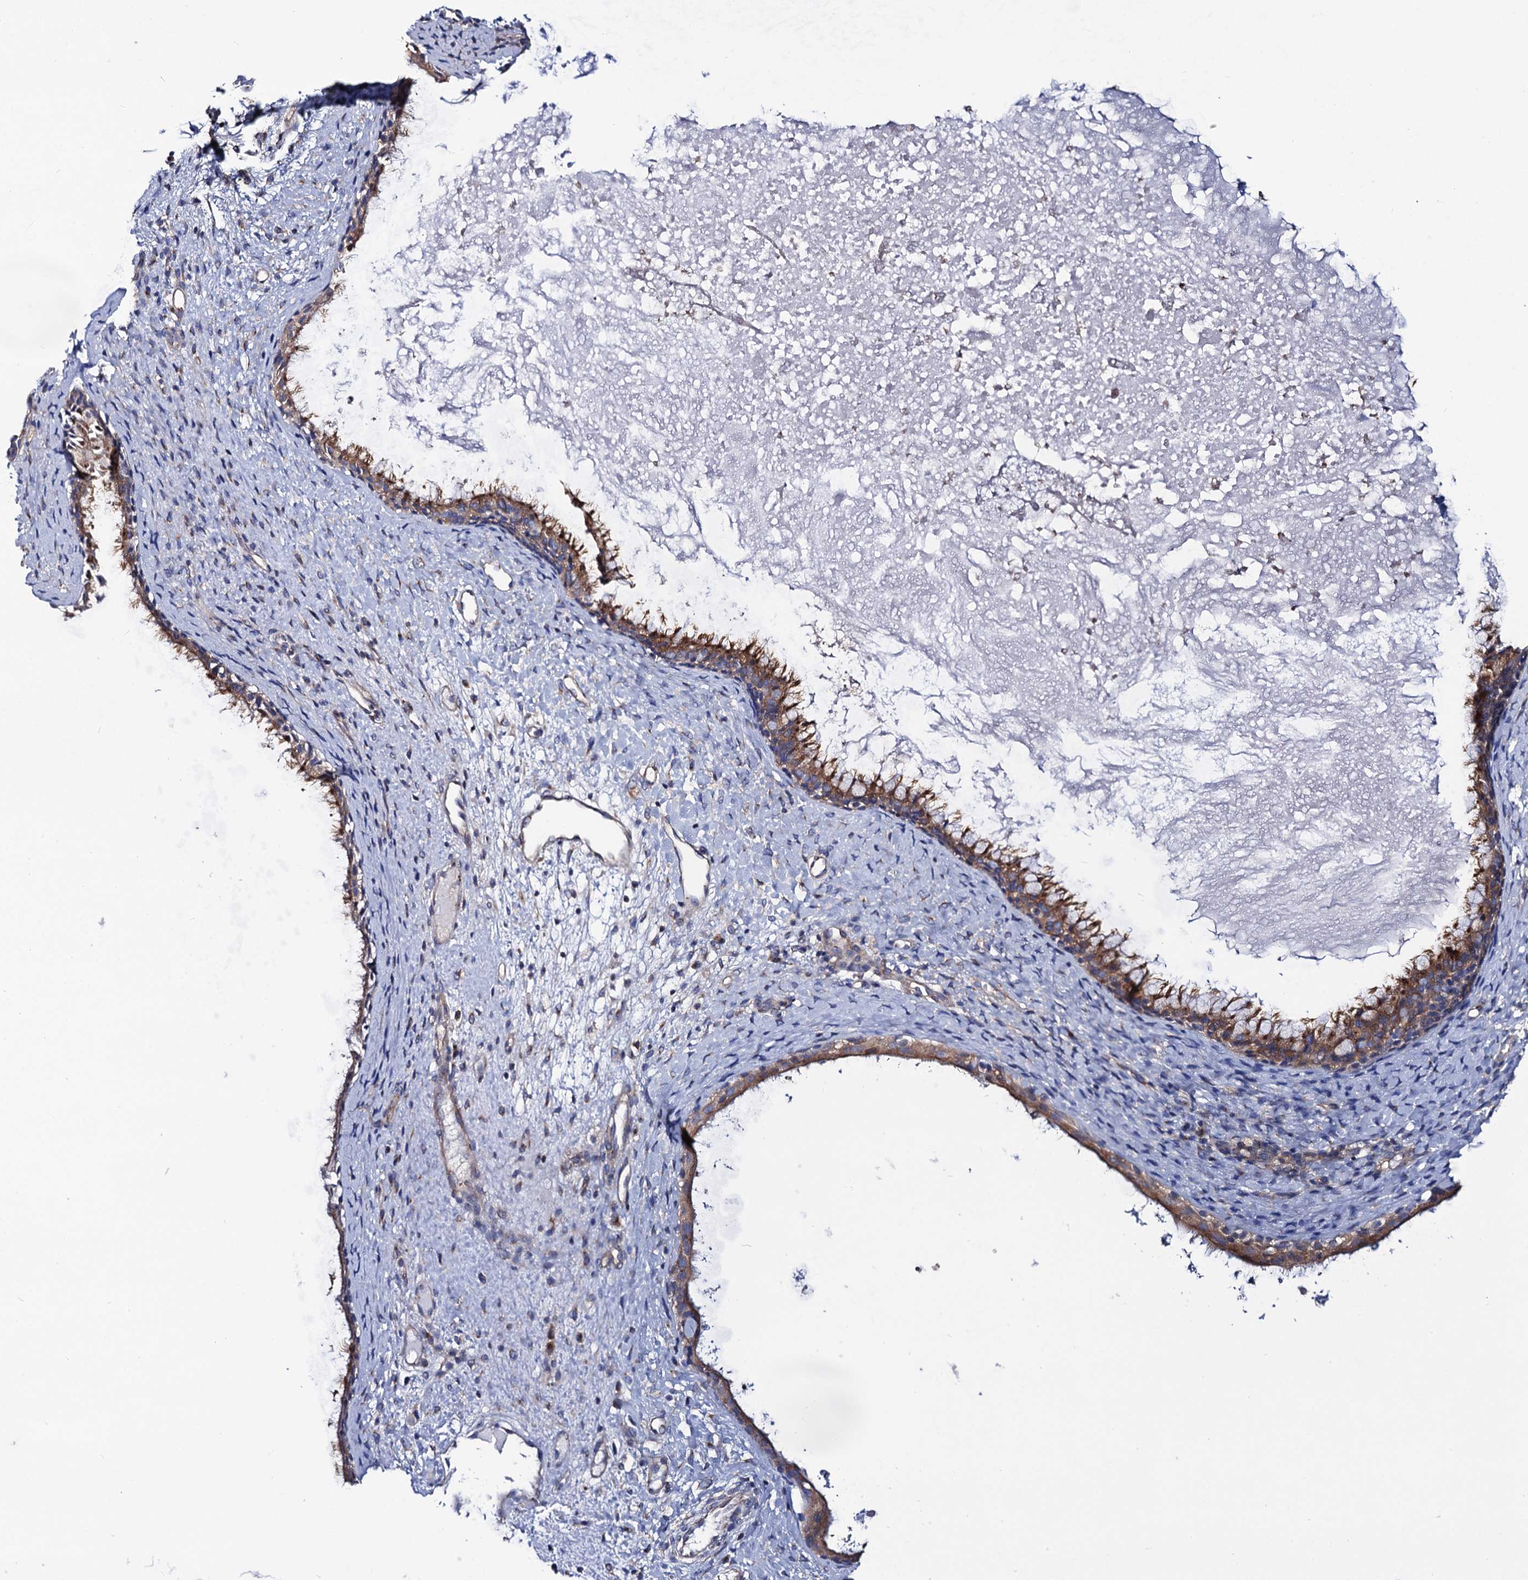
{"staining": {"intensity": "moderate", "quantity": ">75%", "location": "cytoplasmic/membranous"}, "tissue": "nasopharynx", "cell_type": "Respiratory epithelial cells", "image_type": "normal", "snomed": [{"axis": "morphology", "description": "Normal tissue, NOS"}, {"axis": "topography", "description": "Nasopharynx"}], "caption": "Protein staining shows moderate cytoplasmic/membranous staining in approximately >75% of respiratory epithelial cells in normal nasopharynx. The protein is shown in brown color, while the nuclei are stained blue.", "gene": "DYDC1", "patient": {"sex": "male", "age": 22}}